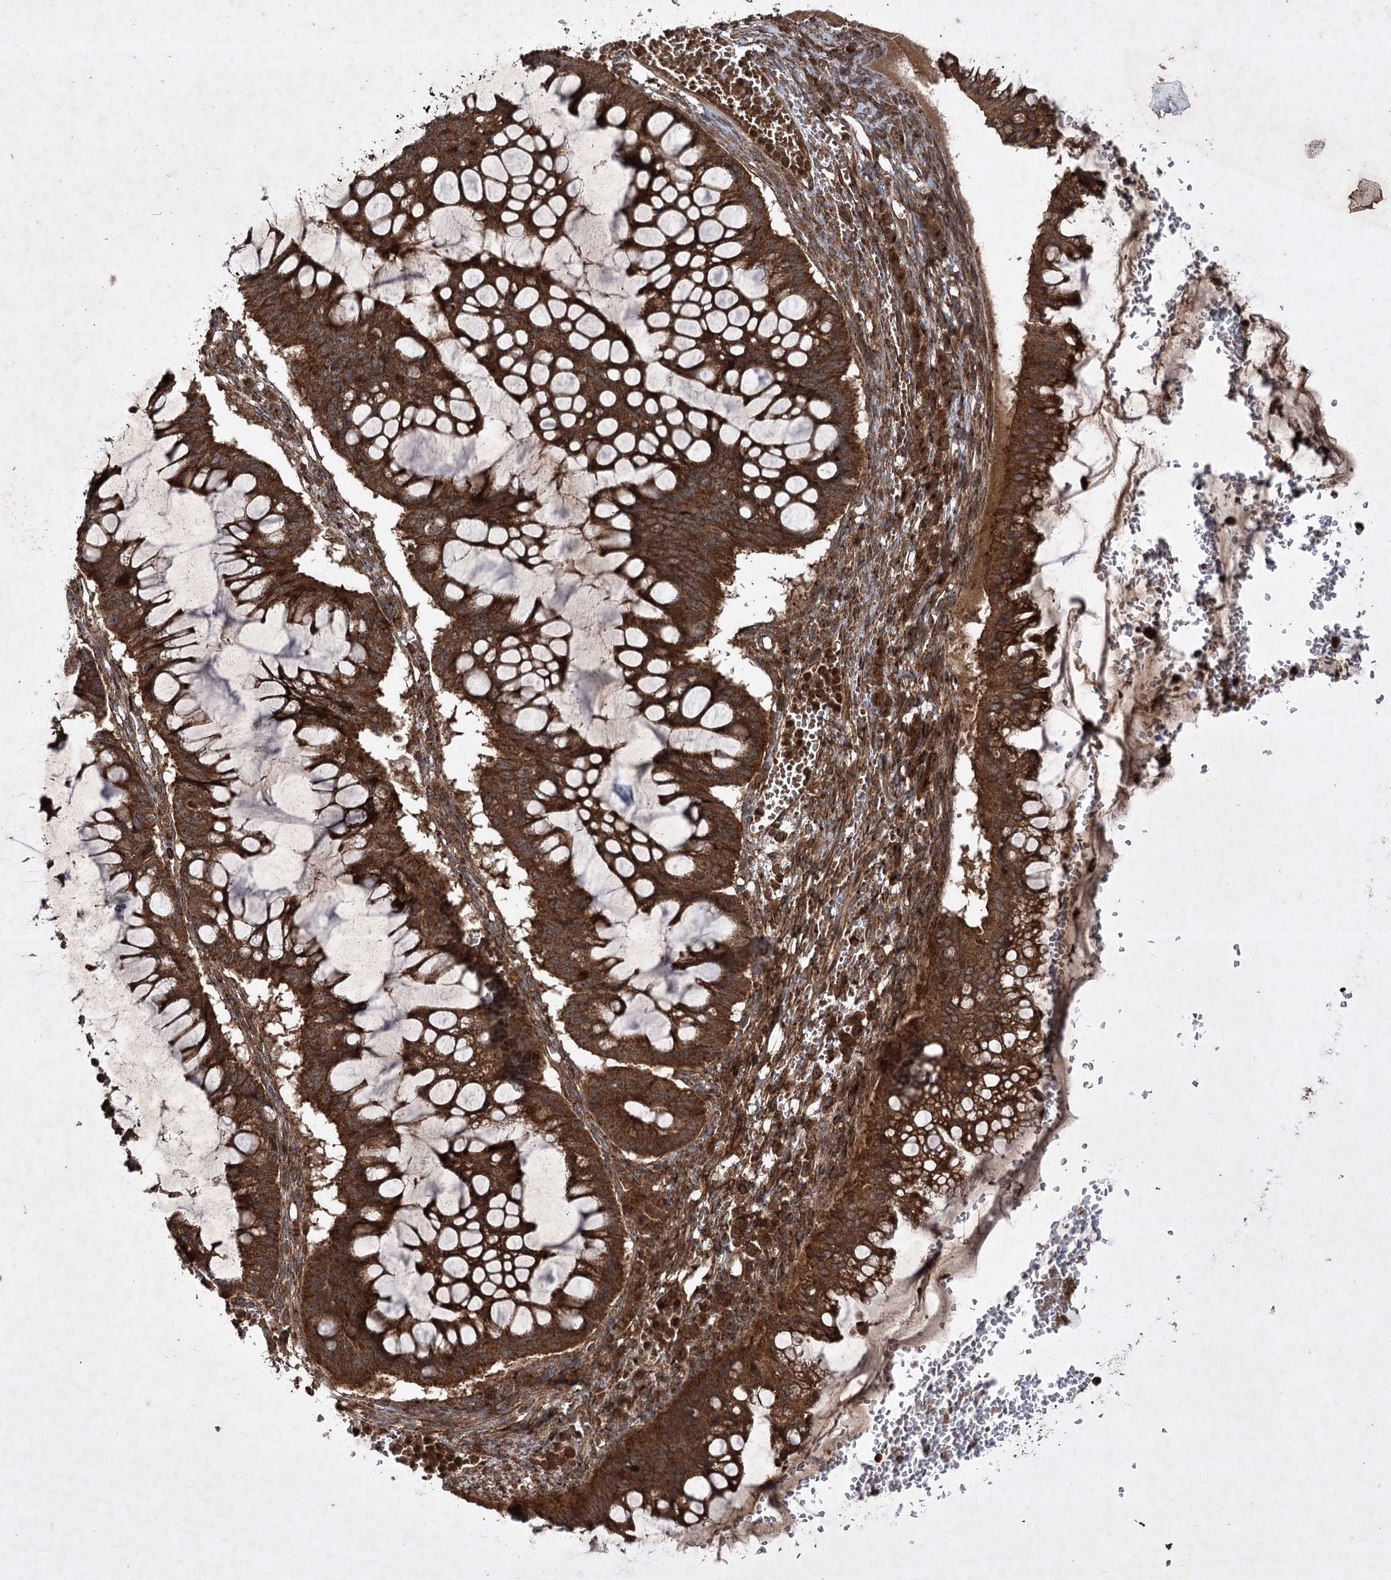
{"staining": {"intensity": "strong", "quantity": ">75%", "location": "cytoplasmic/membranous"}, "tissue": "ovarian cancer", "cell_type": "Tumor cells", "image_type": "cancer", "snomed": [{"axis": "morphology", "description": "Cystadenocarcinoma, mucinous, NOS"}, {"axis": "topography", "description": "Ovary"}], "caption": "Ovarian cancer (mucinous cystadenocarcinoma) stained with DAB (3,3'-diaminobenzidine) immunohistochemistry displays high levels of strong cytoplasmic/membranous expression in about >75% of tumor cells.", "gene": "DNAJC13", "patient": {"sex": "female", "age": 73}}